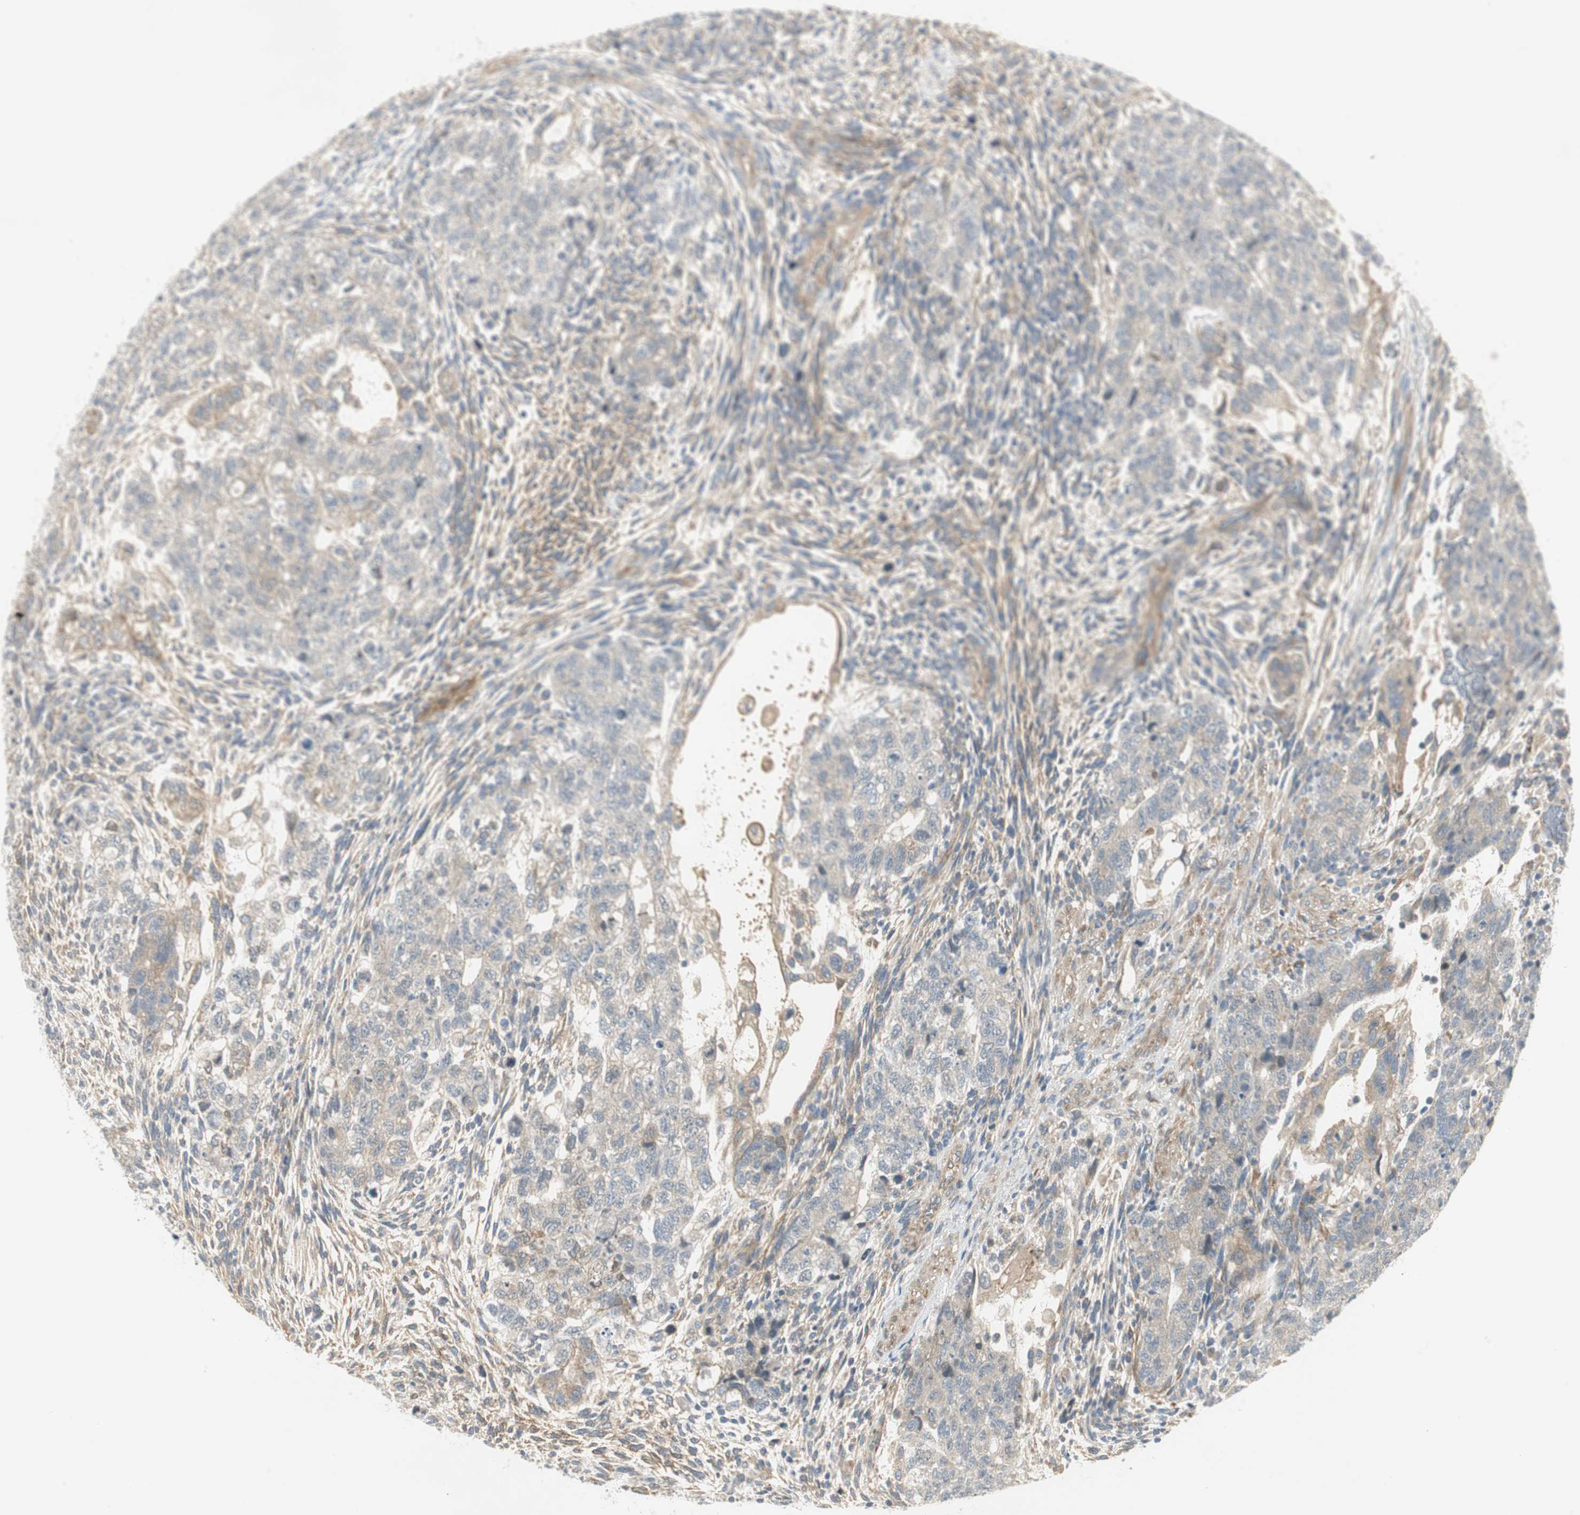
{"staining": {"intensity": "weak", "quantity": "<25%", "location": "cytoplasmic/membranous"}, "tissue": "testis cancer", "cell_type": "Tumor cells", "image_type": "cancer", "snomed": [{"axis": "morphology", "description": "Normal tissue, NOS"}, {"axis": "morphology", "description": "Carcinoma, Embryonal, NOS"}, {"axis": "topography", "description": "Testis"}], "caption": "The IHC histopathology image has no significant staining in tumor cells of testis cancer (embryonal carcinoma) tissue.", "gene": "STON1-GTF2A1L", "patient": {"sex": "male", "age": 36}}